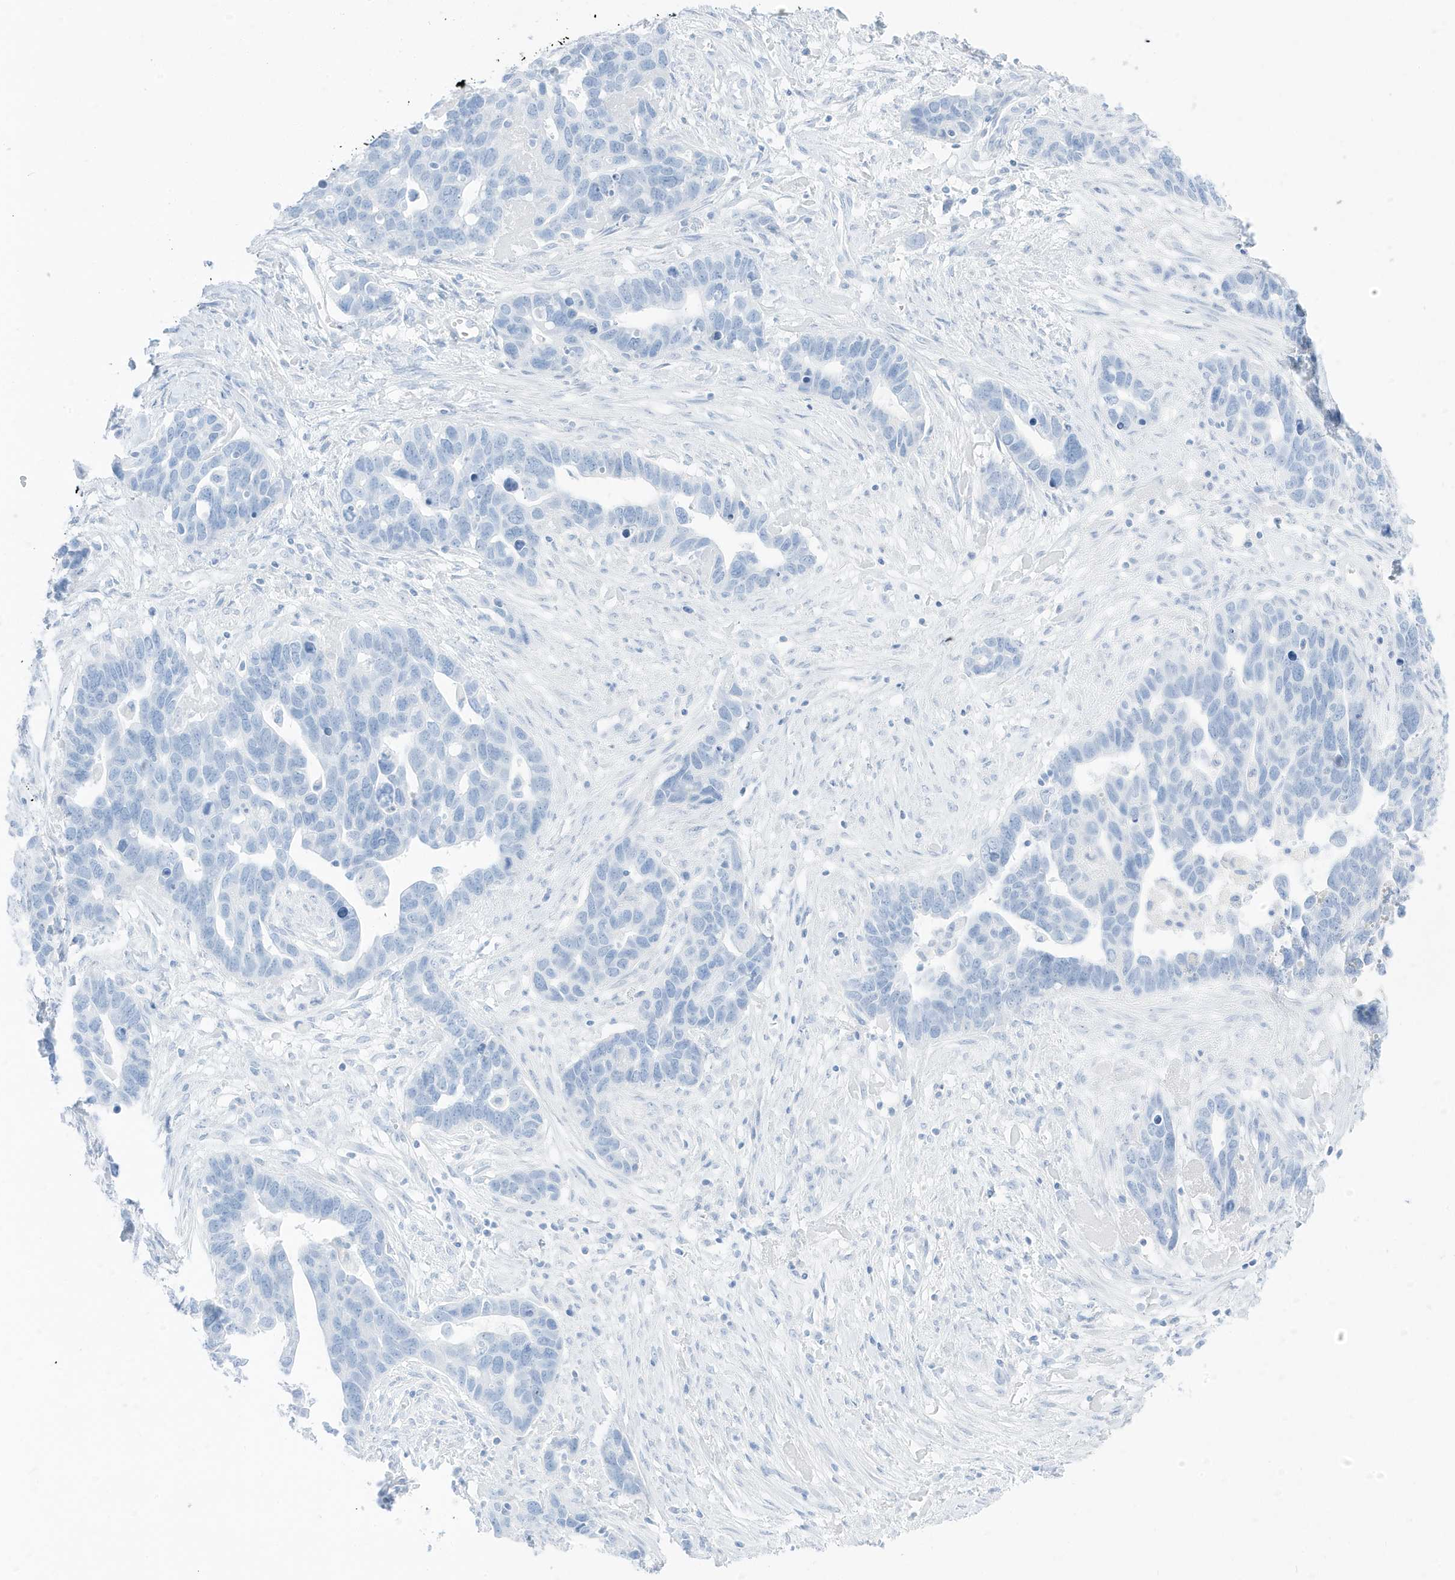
{"staining": {"intensity": "negative", "quantity": "none", "location": "none"}, "tissue": "ovarian cancer", "cell_type": "Tumor cells", "image_type": "cancer", "snomed": [{"axis": "morphology", "description": "Cystadenocarcinoma, serous, NOS"}, {"axis": "topography", "description": "Ovary"}], "caption": "DAB (3,3'-diaminobenzidine) immunohistochemical staining of ovarian serous cystadenocarcinoma shows no significant positivity in tumor cells.", "gene": "SLC22A13", "patient": {"sex": "female", "age": 54}}